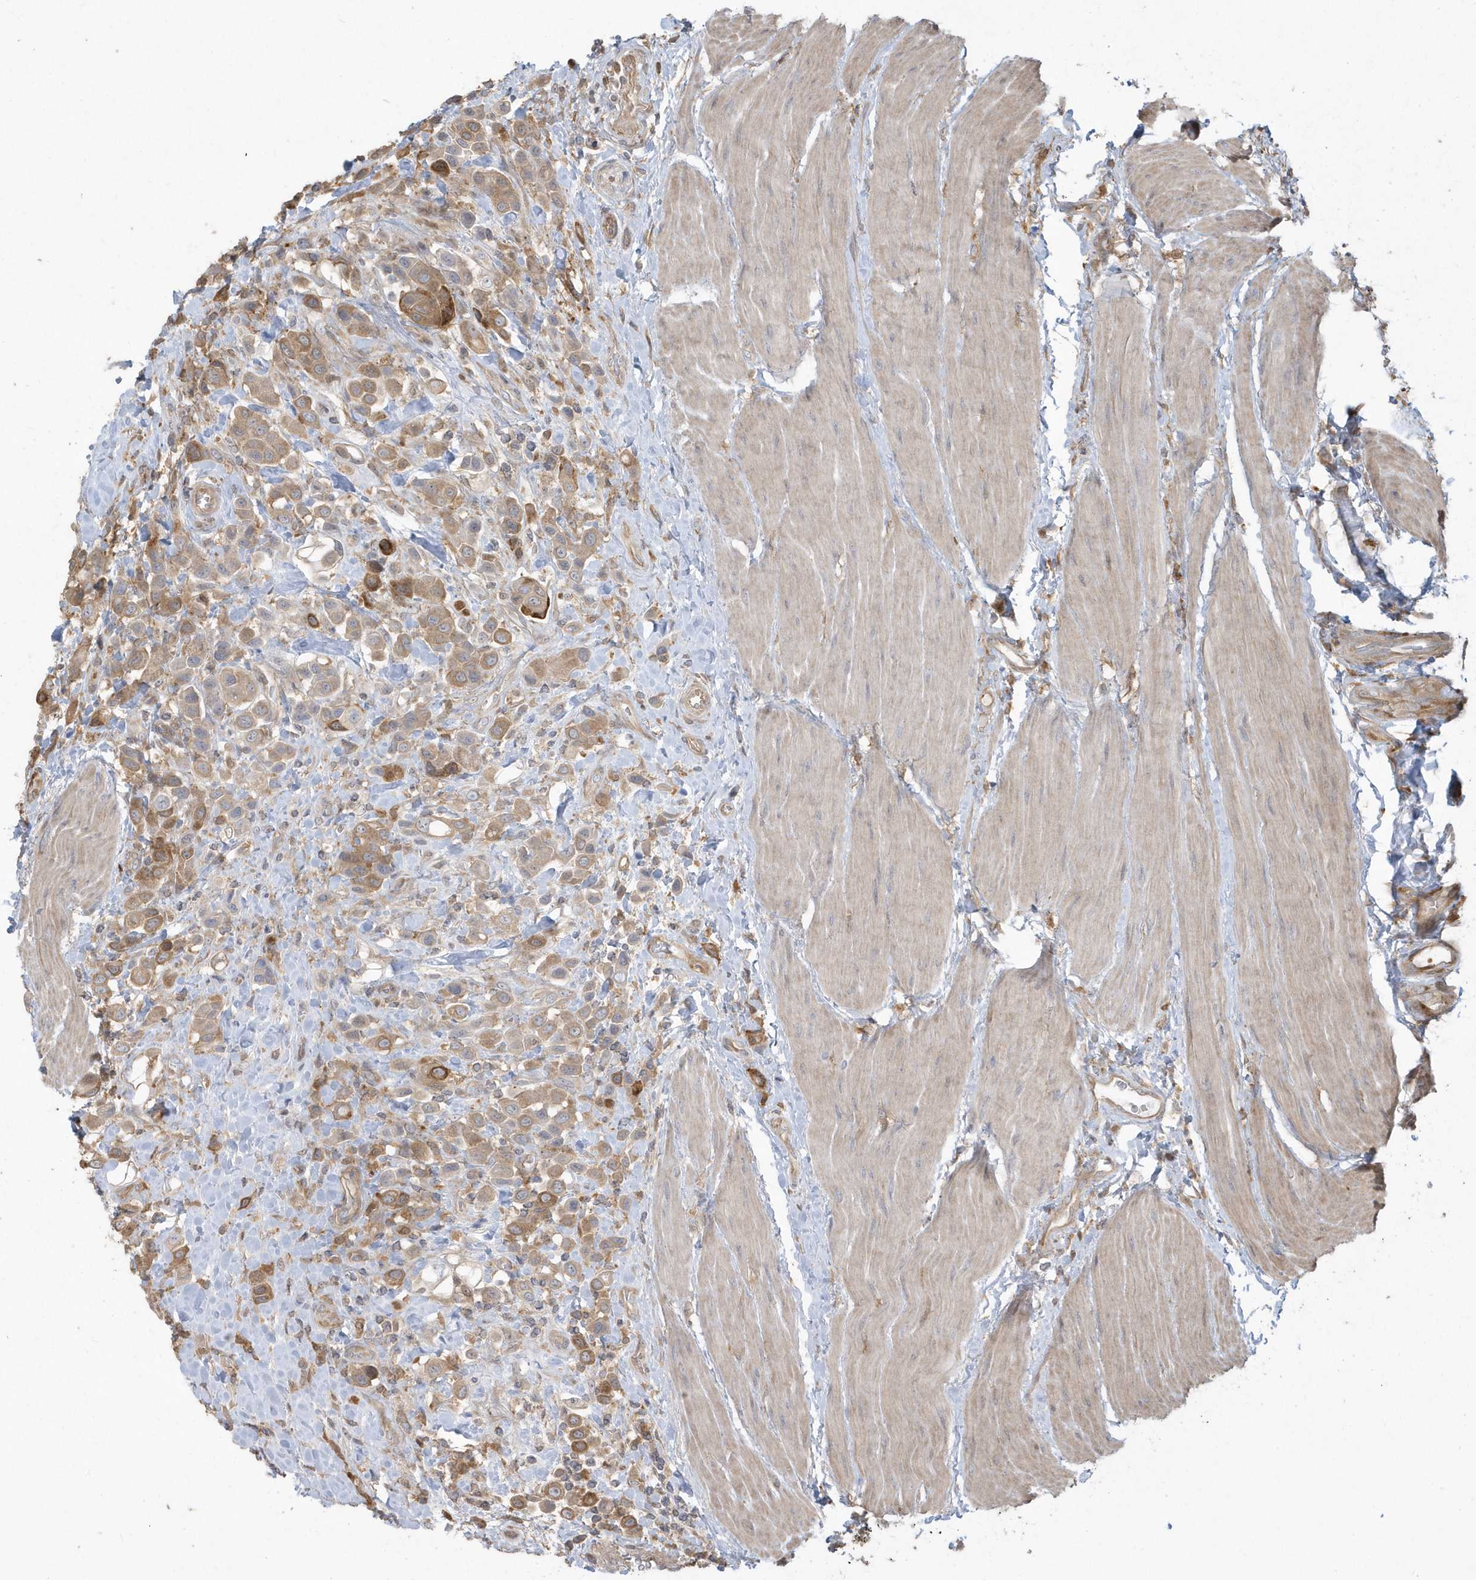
{"staining": {"intensity": "moderate", "quantity": ">75%", "location": "cytoplasmic/membranous"}, "tissue": "urothelial cancer", "cell_type": "Tumor cells", "image_type": "cancer", "snomed": [{"axis": "morphology", "description": "Urothelial carcinoma, High grade"}, {"axis": "topography", "description": "Urinary bladder"}], "caption": "Urothelial carcinoma (high-grade) stained for a protein (brown) displays moderate cytoplasmic/membranous positive positivity in approximately >75% of tumor cells.", "gene": "HNMT", "patient": {"sex": "male", "age": 50}}